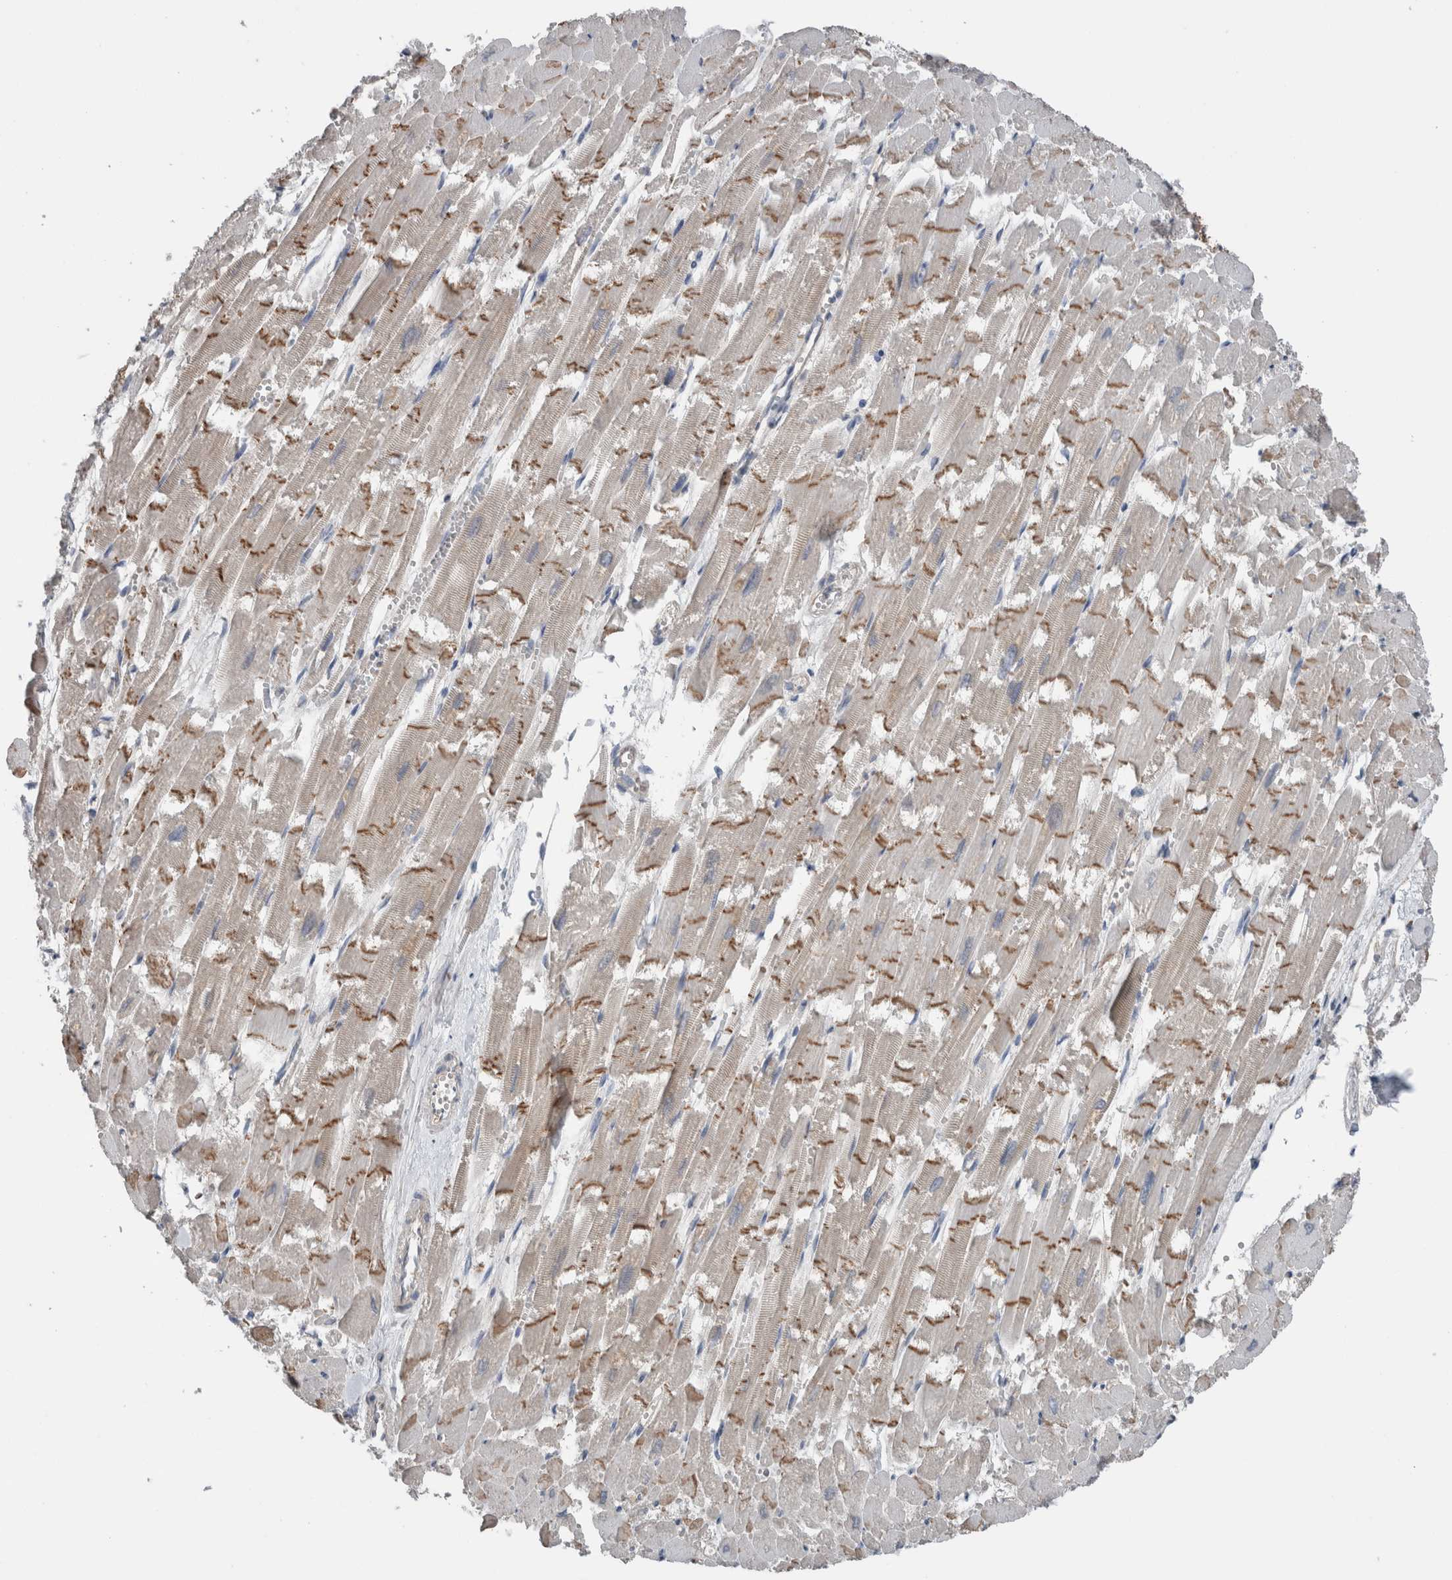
{"staining": {"intensity": "moderate", "quantity": "25%-75%", "location": "cytoplasmic/membranous"}, "tissue": "heart muscle", "cell_type": "Cardiomyocytes", "image_type": "normal", "snomed": [{"axis": "morphology", "description": "Normal tissue, NOS"}, {"axis": "topography", "description": "Heart"}], "caption": "IHC photomicrograph of normal human heart muscle stained for a protein (brown), which reveals medium levels of moderate cytoplasmic/membranous expression in about 25%-75% of cardiomyocytes.", "gene": "CRNN", "patient": {"sex": "male", "age": 54}}